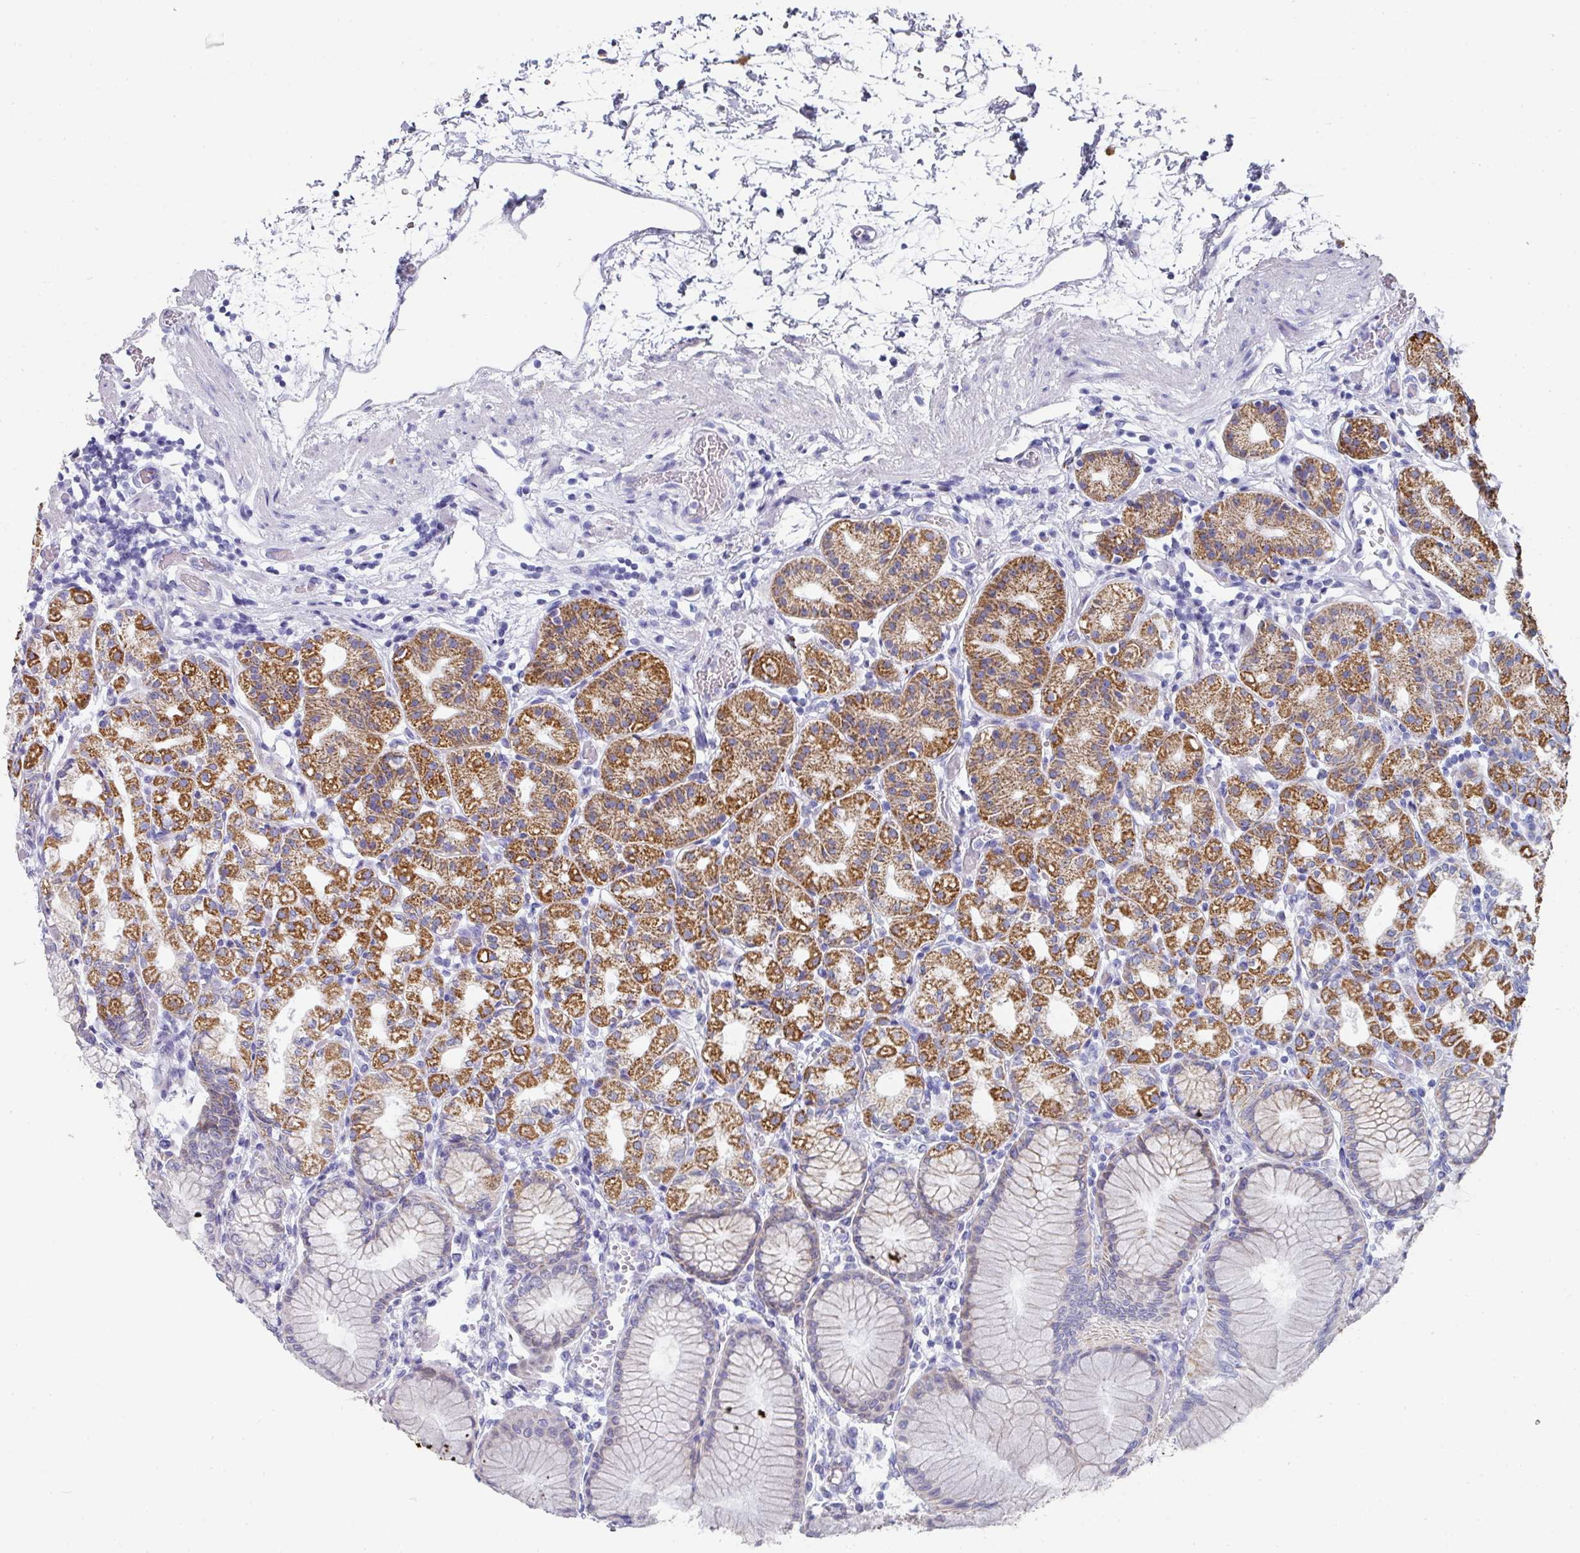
{"staining": {"intensity": "moderate", "quantity": "25%-75%", "location": "cytoplasmic/membranous"}, "tissue": "stomach", "cell_type": "Glandular cells", "image_type": "normal", "snomed": [{"axis": "morphology", "description": "Normal tissue, NOS"}, {"axis": "topography", "description": "Stomach"}], "caption": "A photomicrograph of stomach stained for a protein shows moderate cytoplasmic/membranous brown staining in glandular cells.", "gene": "SETBP1", "patient": {"sex": "female", "age": 57}}